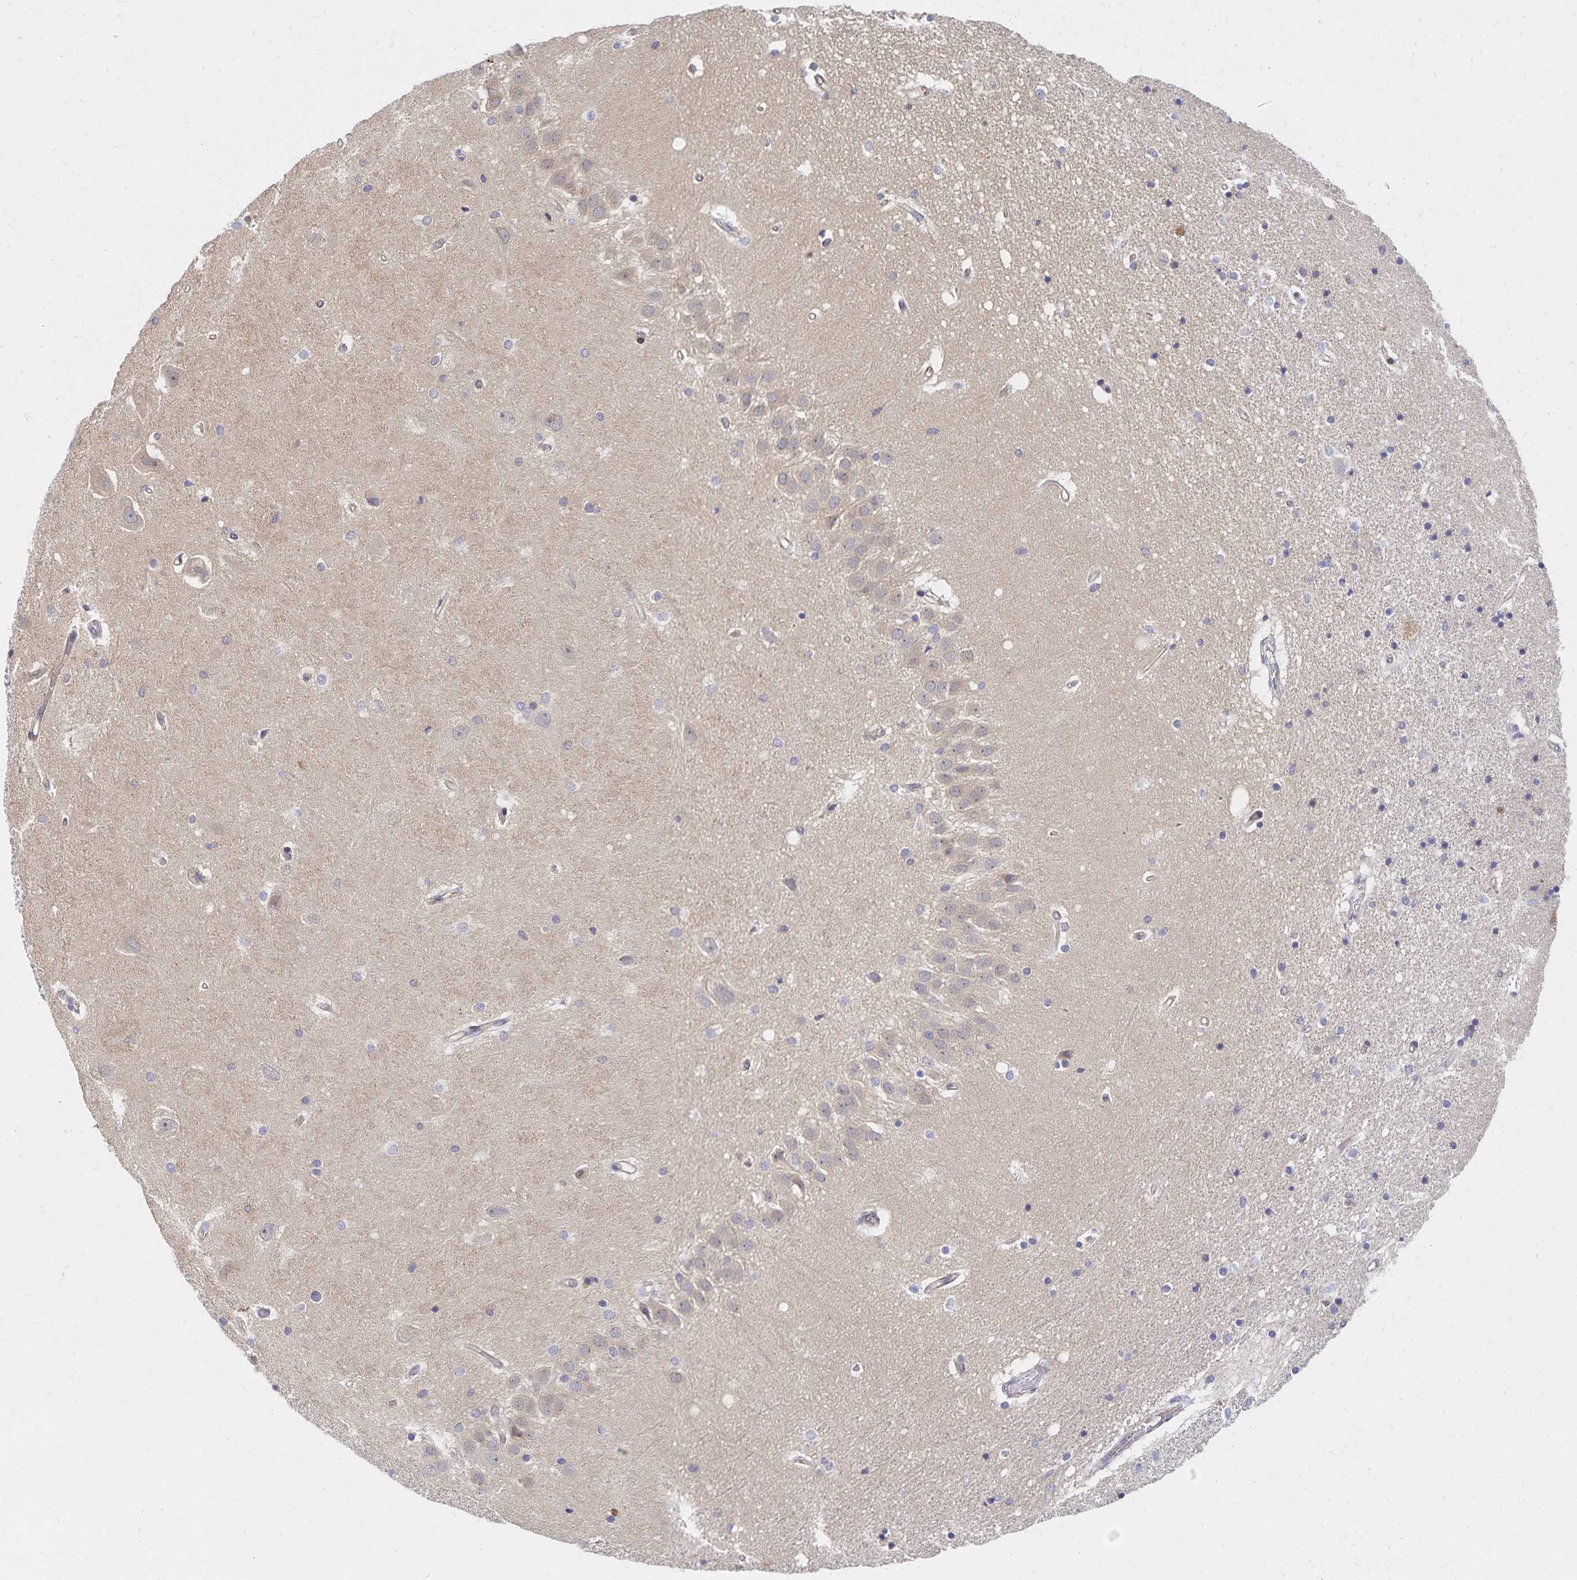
{"staining": {"intensity": "negative", "quantity": "none", "location": "none"}, "tissue": "hippocampus", "cell_type": "Glial cells", "image_type": "normal", "snomed": [{"axis": "morphology", "description": "Normal tissue, NOS"}, {"axis": "topography", "description": "Hippocampus"}], "caption": "Immunohistochemistry image of benign human hippocampus stained for a protein (brown), which reveals no staining in glial cells. Brightfield microscopy of immunohistochemistry stained with DAB (brown) and hematoxylin (blue), captured at high magnification.", "gene": "RAB9B", "patient": {"sex": "male", "age": 63}}